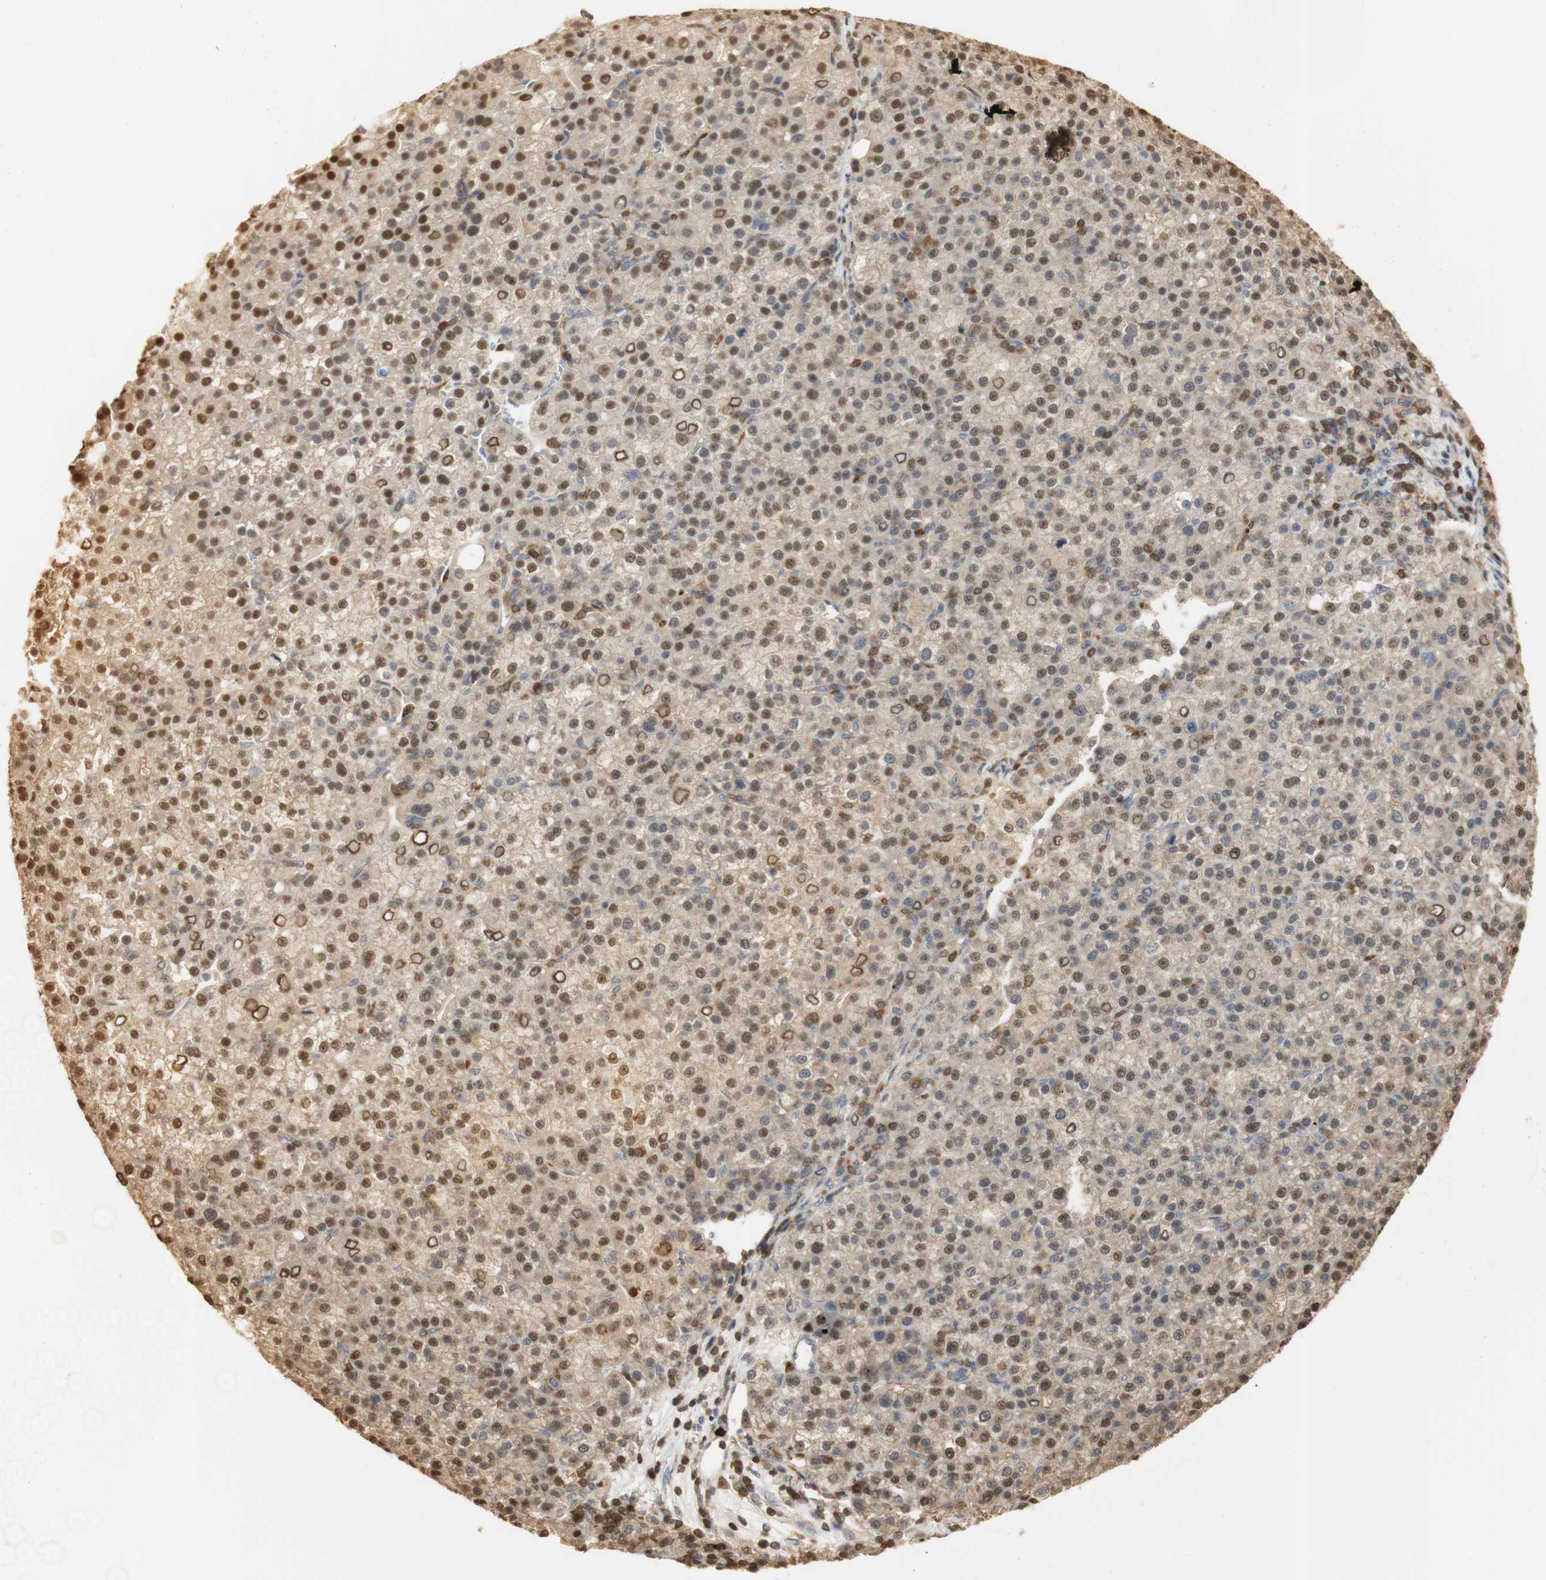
{"staining": {"intensity": "moderate", "quantity": ">75%", "location": "nuclear"}, "tissue": "liver cancer", "cell_type": "Tumor cells", "image_type": "cancer", "snomed": [{"axis": "morphology", "description": "Carcinoma, Hepatocellular, NOS"}, {"axis": "topography", "description": "Liver"}], "caption": "Tumor cells reveal moderate nuclear staining in approximately >75% of cells in liver hepatocellular carcinoma.", "gene": "NAP1L4", "patient": {"sex": "female", "age": 58}}